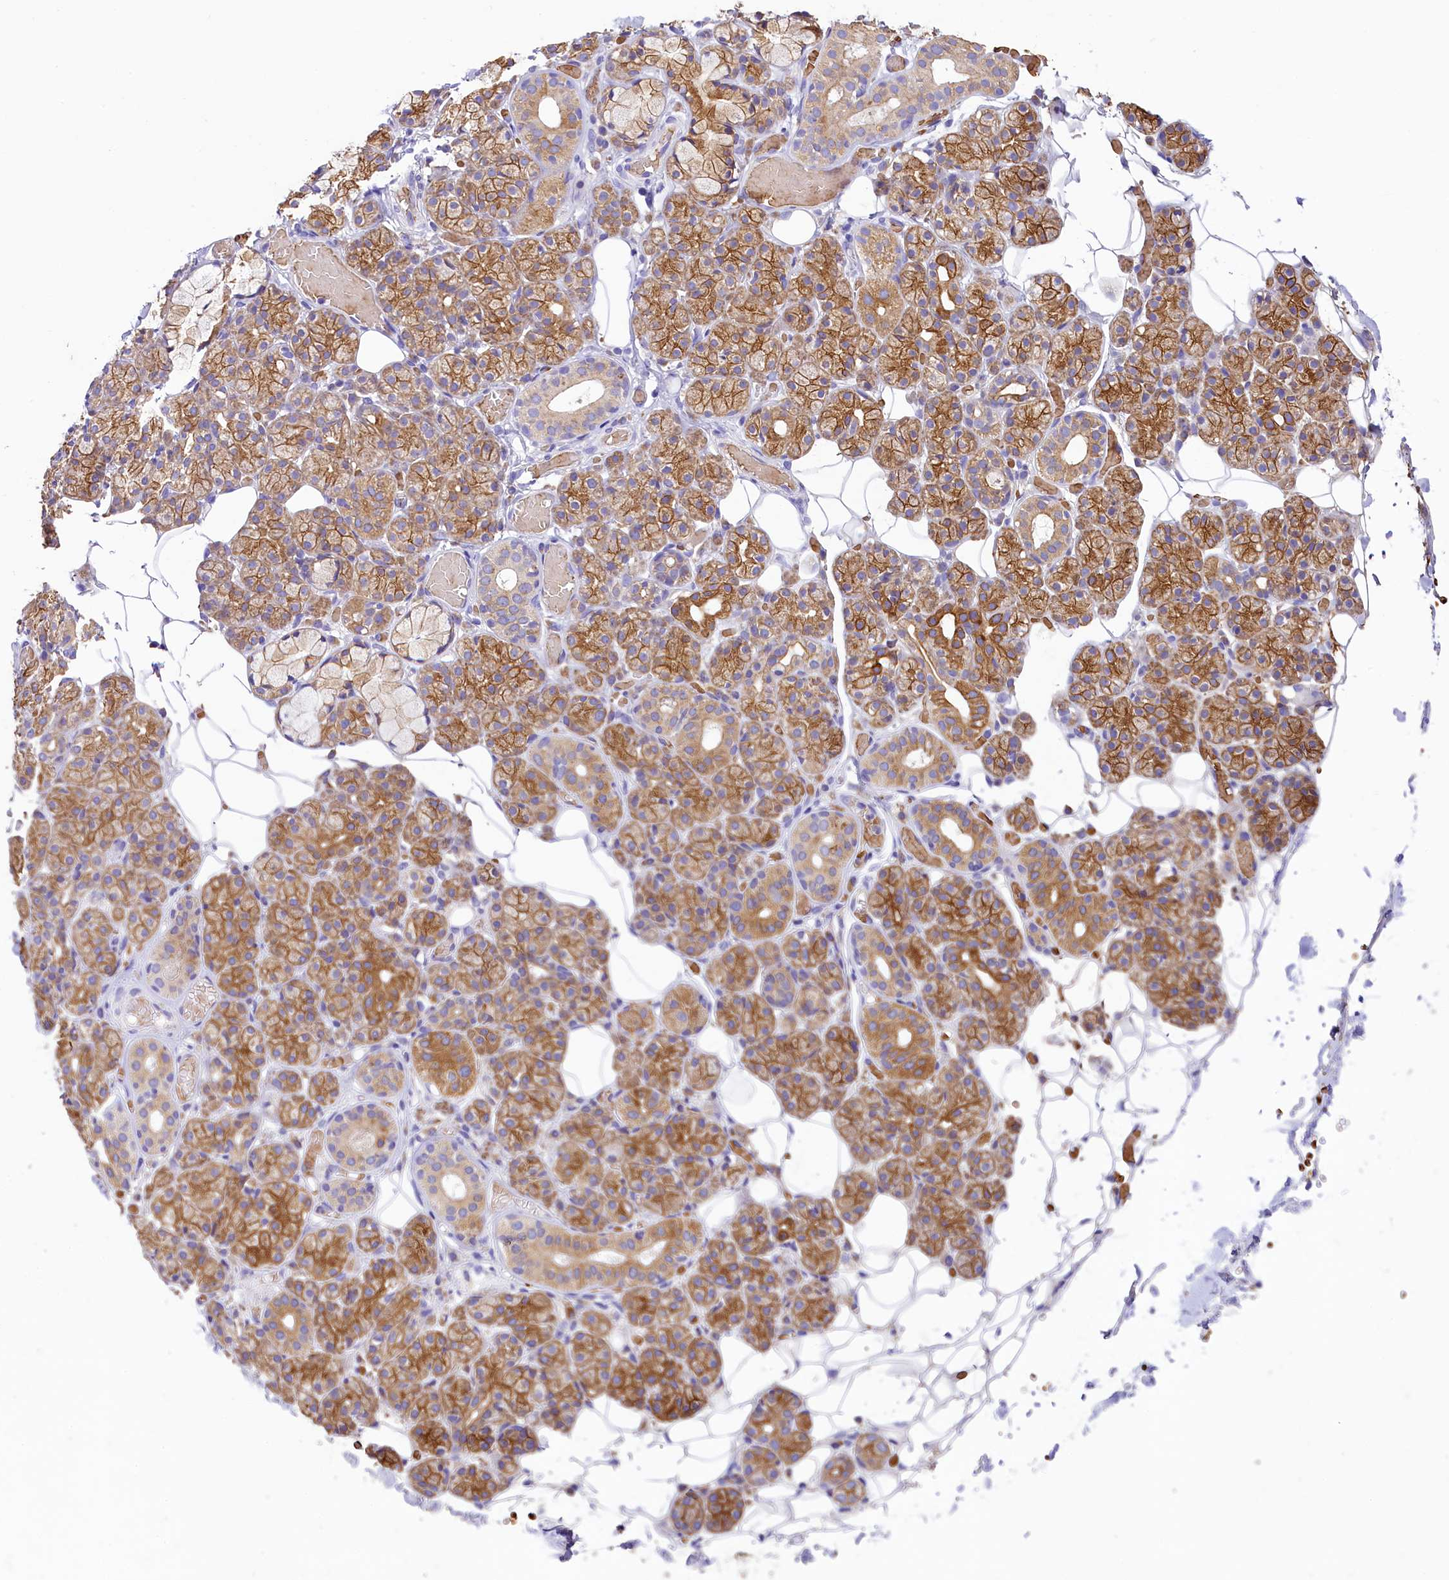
{"staining": {"intensity": "moderate", "quantity": ">75%", "location": "cytoplasmic/membranous"}, "tissue": "salivary gland", "cell_type": "Glandular cells", "image_type": "normal", "snomed": [{"axis": "morphology", "description": "Normal tissue, NOS"}, {"axis": "topography", "description": "Salivary gland"}], "caption": "A histopathology image showing moderate cytoplasmic/membranous staining in about >75% of glandular cells in unremarkable salivary gland, as visualized by brown immunohistochemical staining.", "gene": "LARP4", "patient": {"sex": "male", "age": 63}}